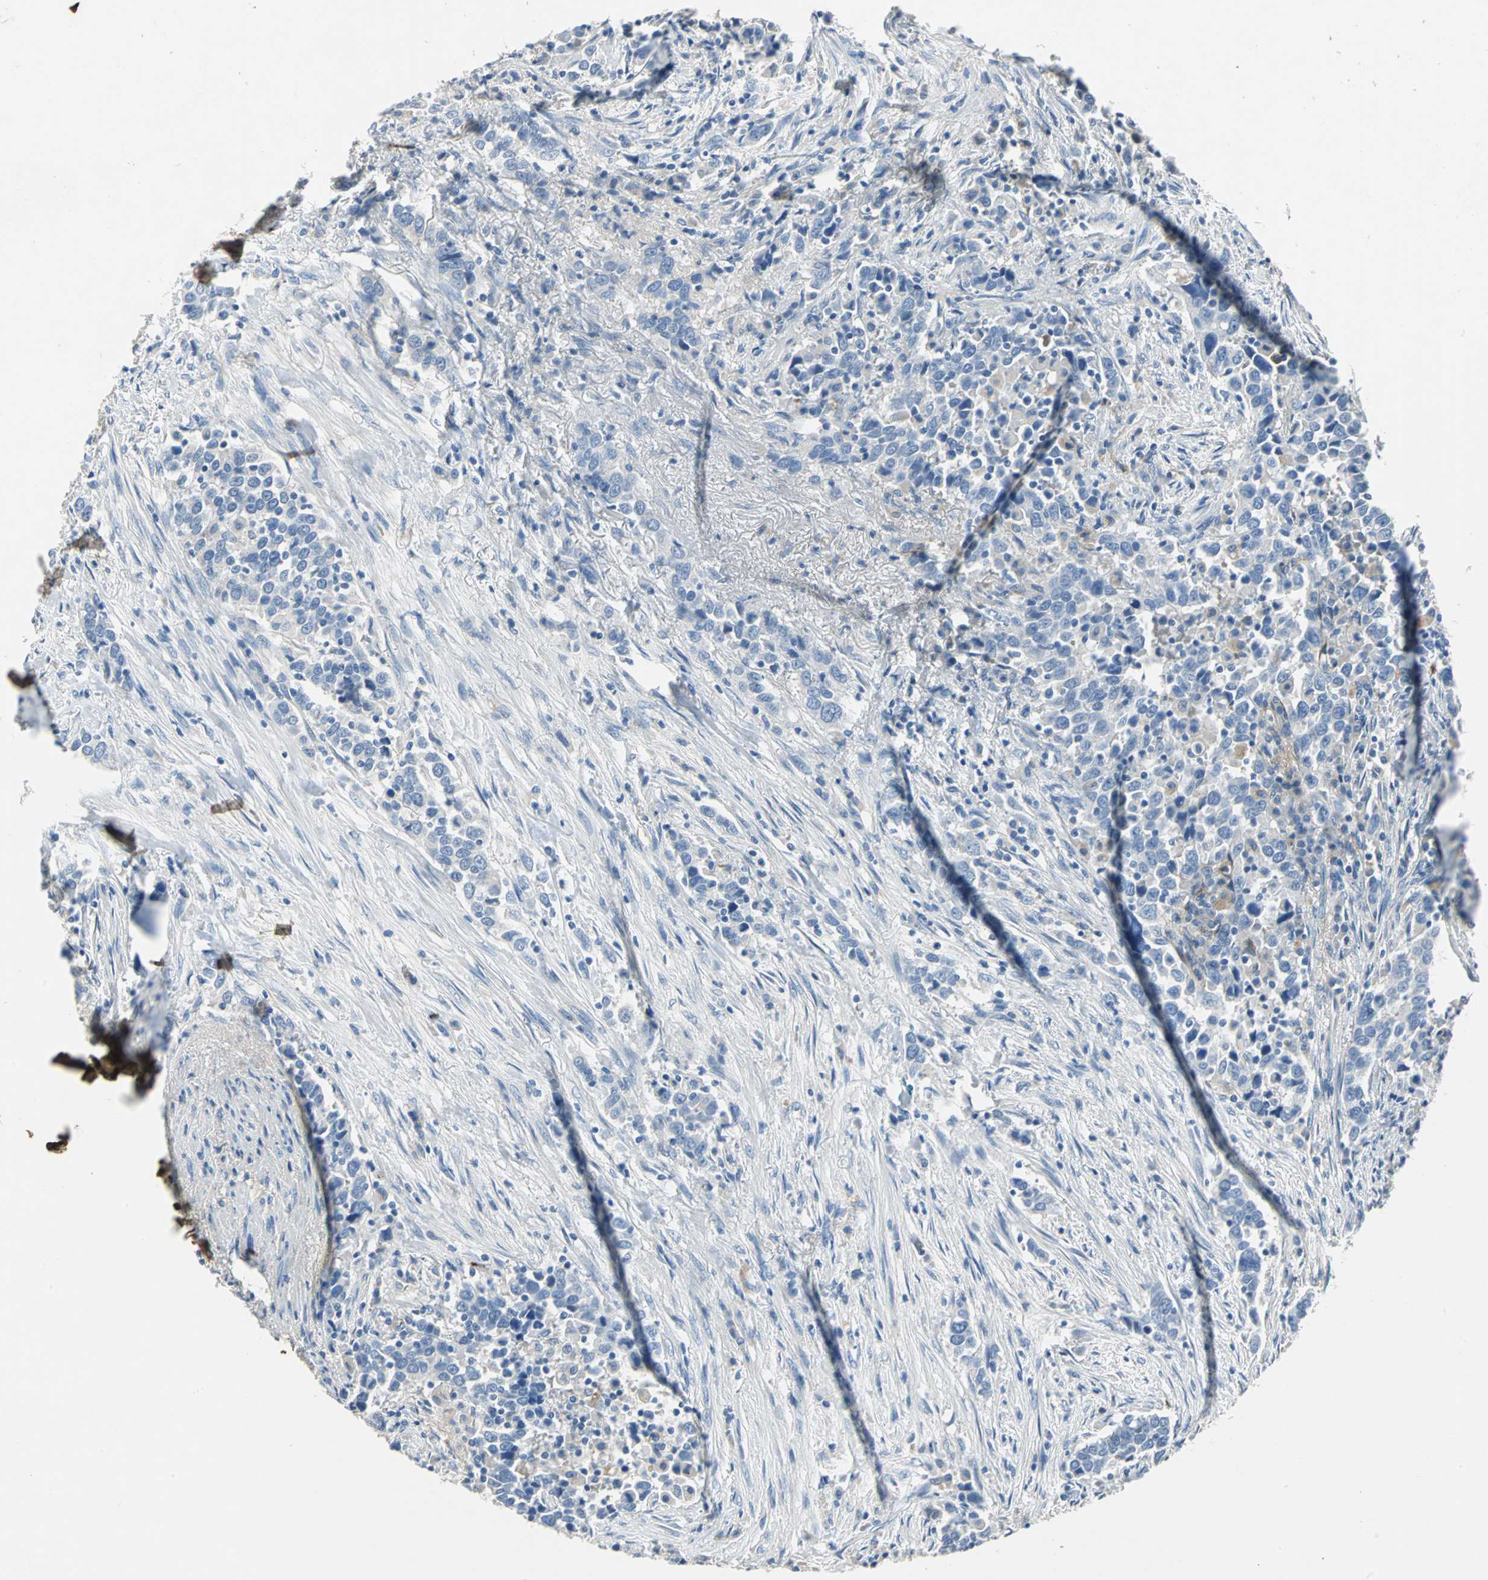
{"staining": {"intensity": "negative", "quantity": "none", "location": "none"}, "tissue": "urothelial cancer", "cell_type": "Tumor cells", "image_type": "cancer", "snomed": [{"axis": "morphology", "description": "Urothelial carcinoma, High grade"}, {"axis": "topography", "description": "Urinary bladder"}], "caption": "Tumor cells show no significant protein expression in urothelial carcinoma (high-grade).", "gene": "EFNB3", "patient": {"sex": "male", "age": 61}}